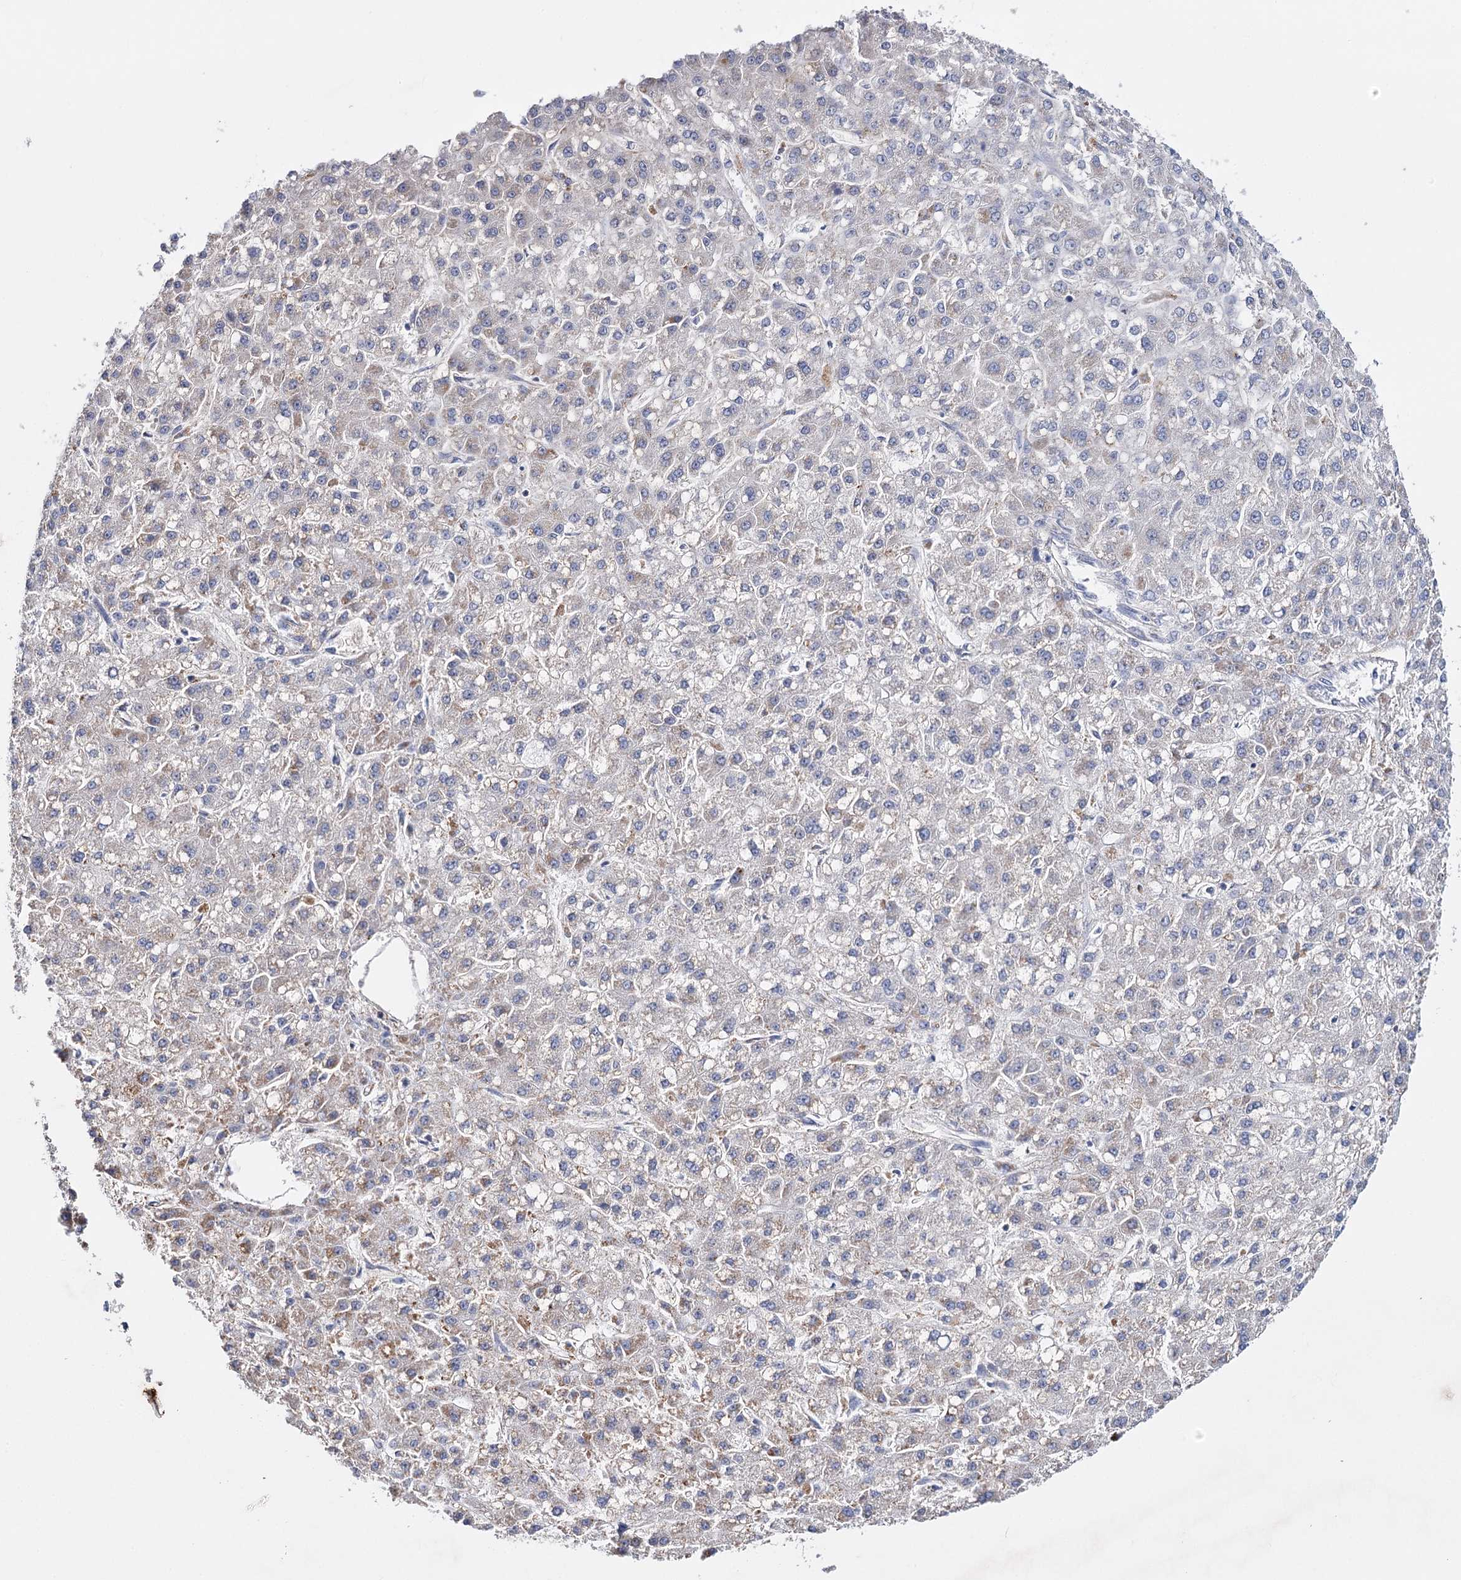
{"staining": {"intensity": "negative", "quantity": "none", "location": "none"}, "tissue": "liver cancer", "cell_type": "Tumor cells", "image_type": "cancer", "snomed": [{"axis": "morphology", "description": "Carcinoma, Hepatocellular, NOS"}, {"axis": "topography", "description": "Liver"}], "caption": "Immunohistochemistry histopathology image of liver hepatocellular carcinoma stained for a protein (brown), which displays no expression in tumor cells.", "gene": "CFAP46", "patient": {"sex": "male", "age": 67}}